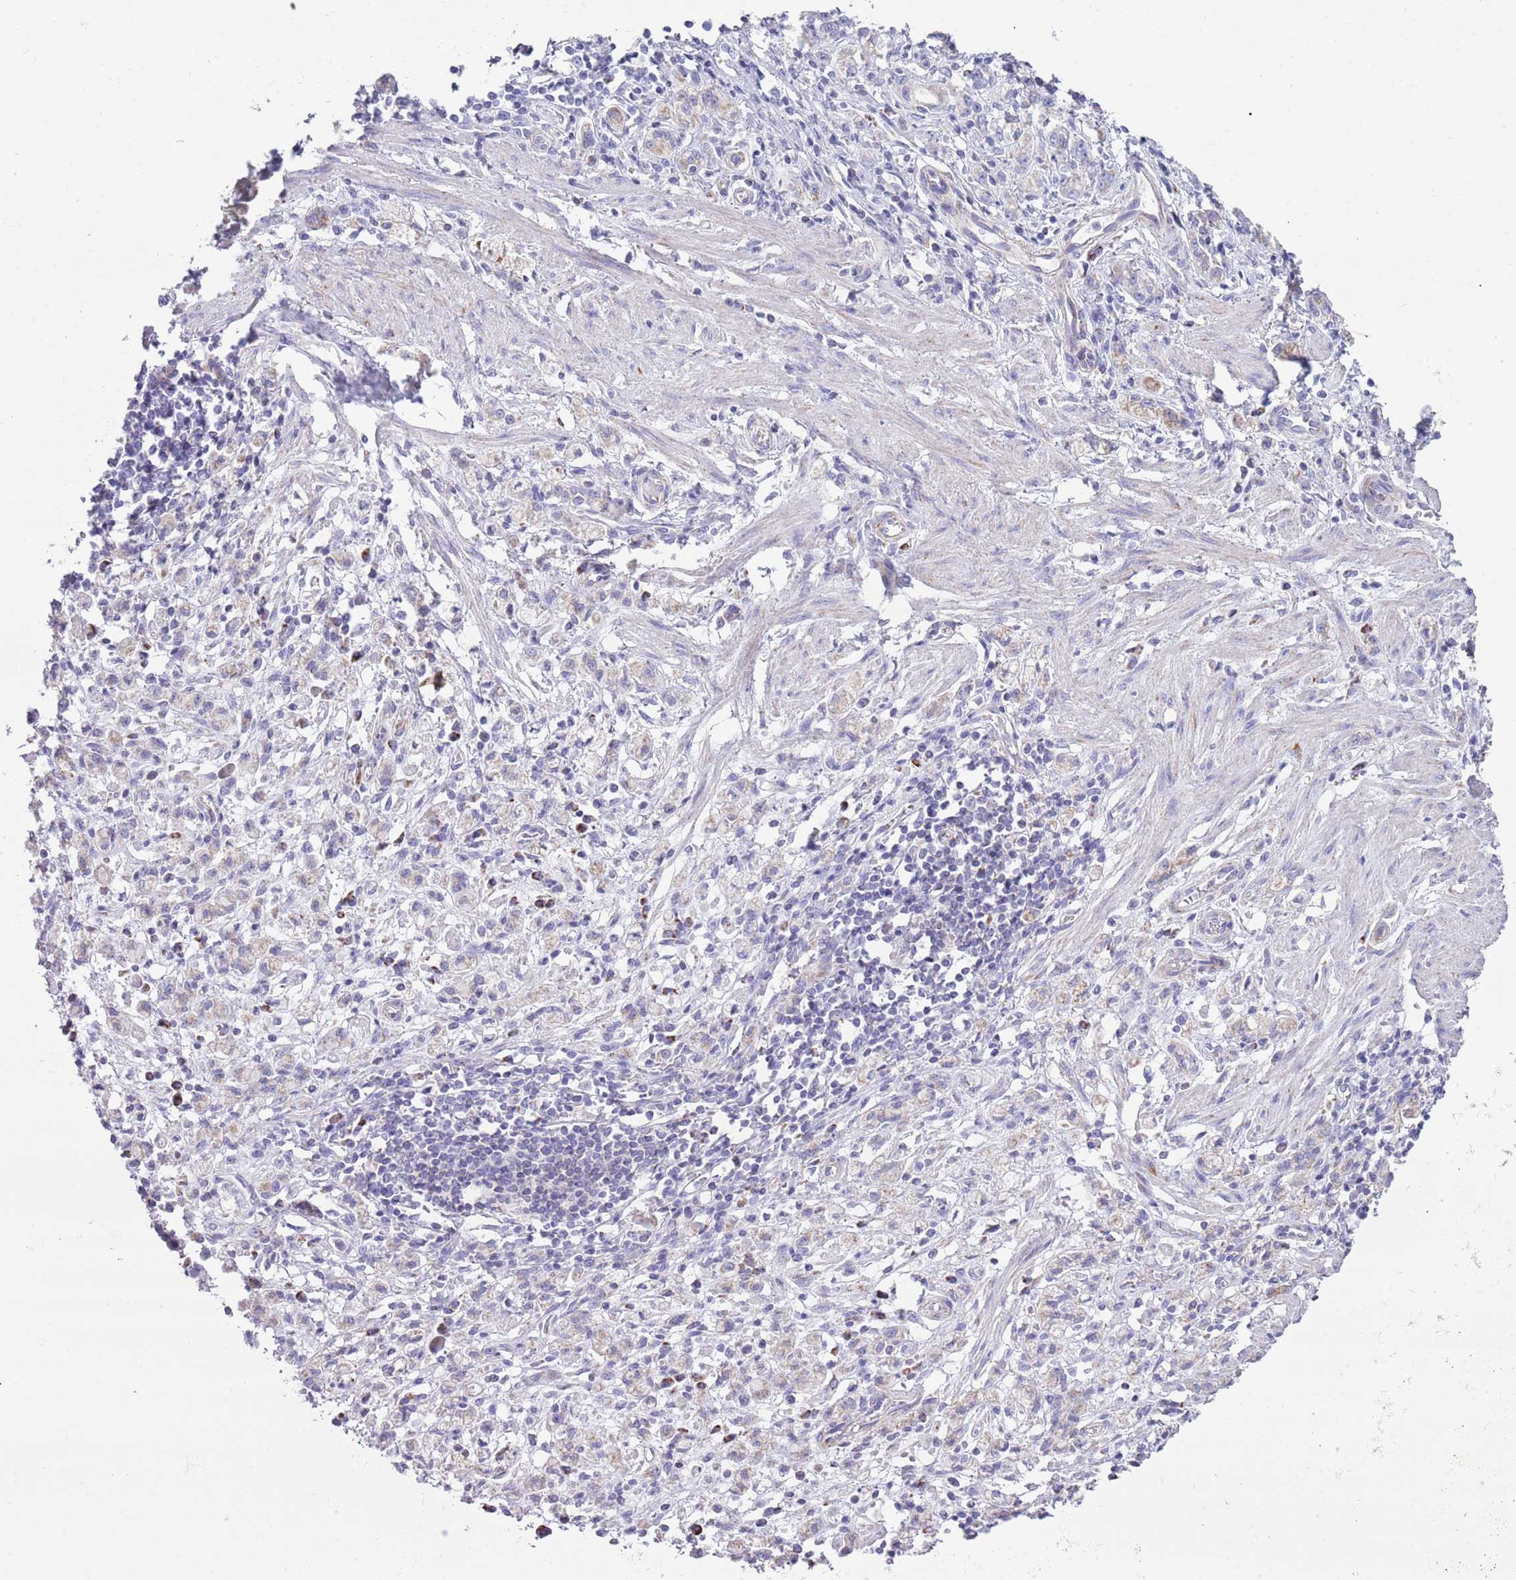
{"staining": {"intensity": "negative", "quantity": "none", "location": "none"}, "tissue": "stomach cancer", "cell_type": "Tumor cells", "image_type": "cancer", "snomed": [{"axis": "morphology", "description": "Adenocarcinoma, NOS"}, {"axis": "topography", "description": "Stomach"}], "caption": "High power microscopy micrograph of an IHC image of stomach adenocarcinoma, revealing no significant staining in tumor cells.", "gene": "ATP6V1B1", "patient": {"sex": "male", "age": 77}}